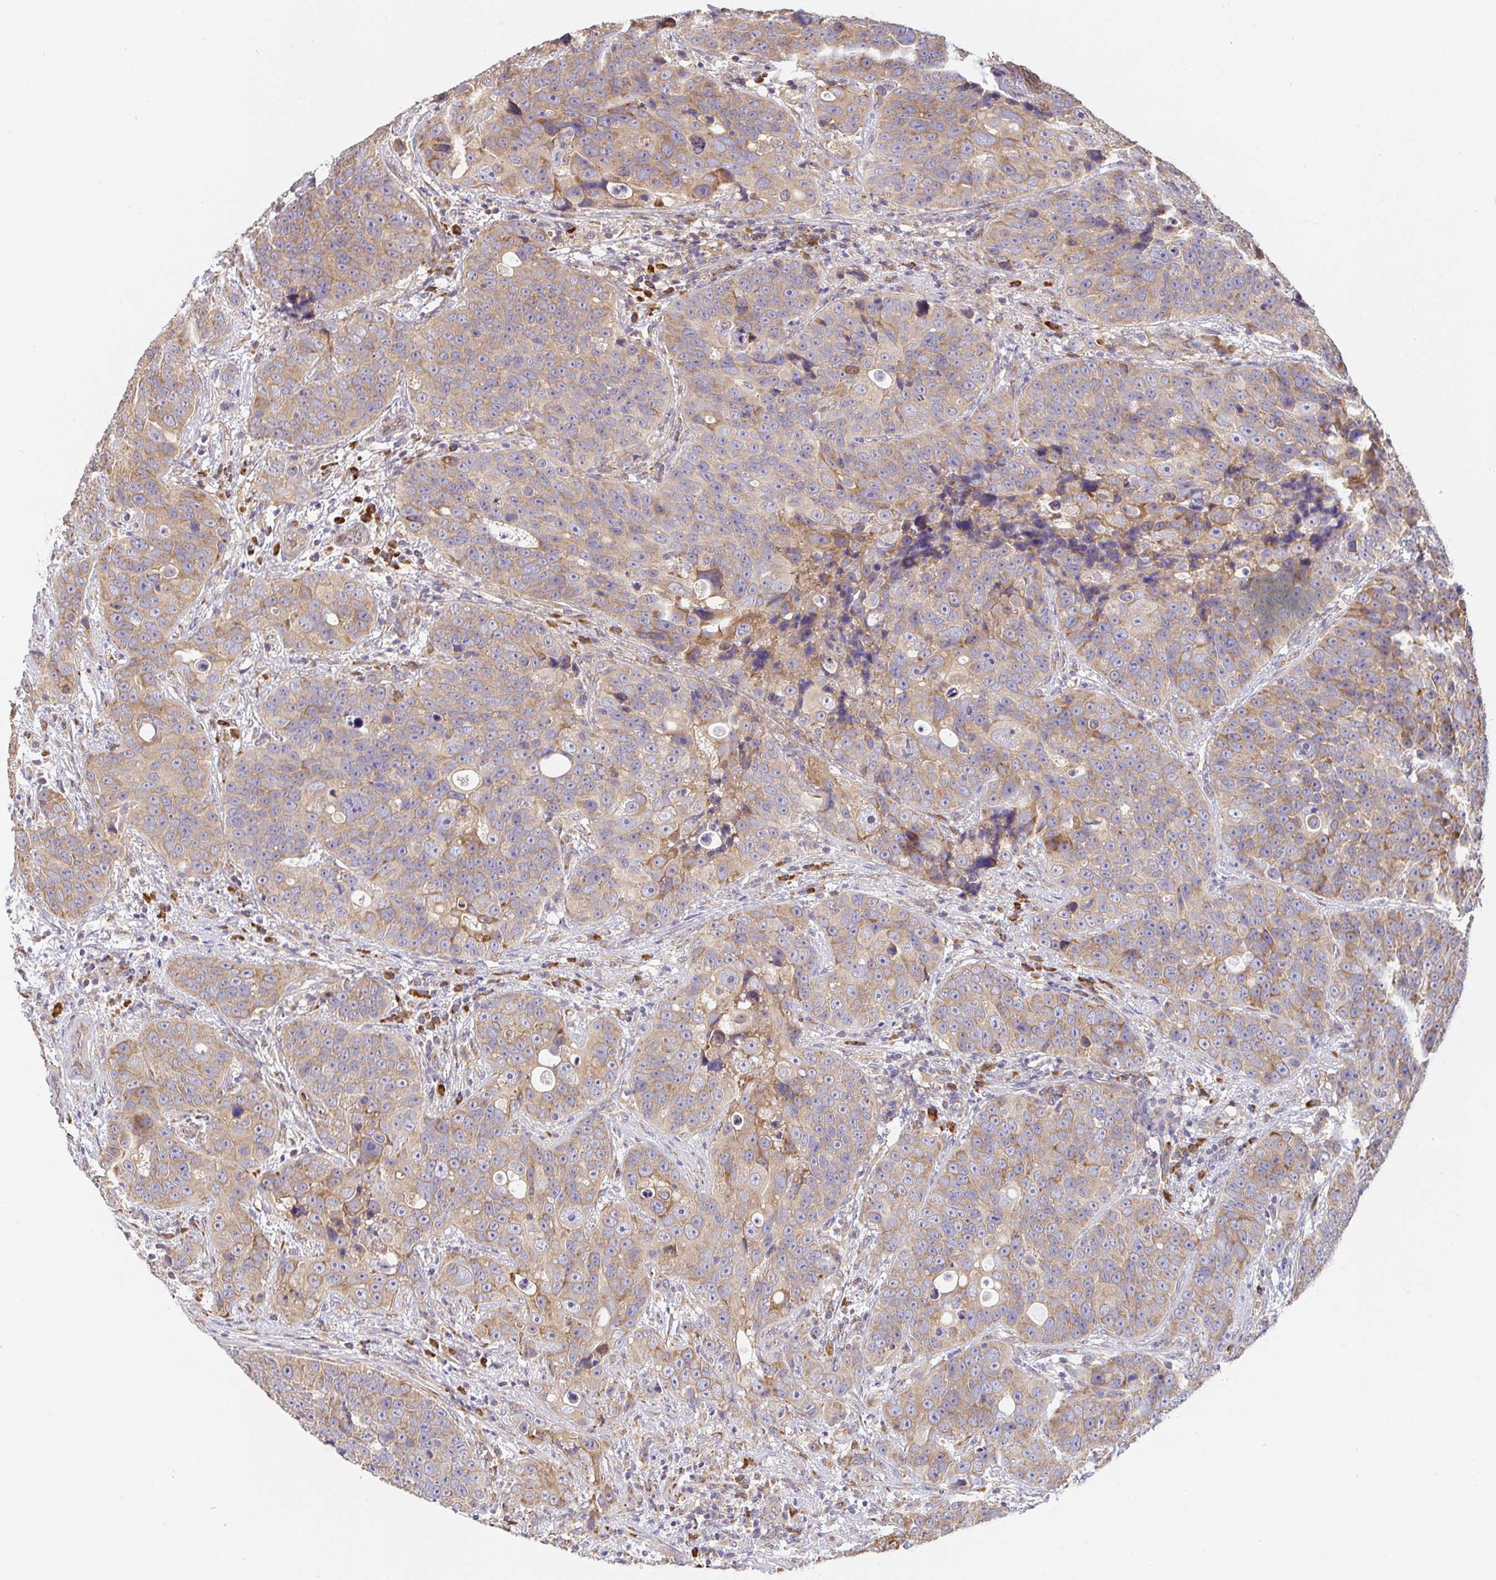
{"staining": {"intensity": "weak", "quantity": ">75%", "location": "cytoplasmic/membranous"}, "tissue": "urothelial cancer", "cell_type": "Tumor cells", "image_type": "cancer", "snomed": [{"axis": "morphology", "description": "Urothelial carcinoma, NOS"}, {"axis": "topography", "description": "Urinary bladder"}], "caption": "Urothelial cancer stained with IHC displays weak cytoplasmic/membranous staining in approximately >75% of tumor cells. (Brightfield microscopy of DAB IHC at high magnification).", "gene": "PDPK1", "patient": {"sex": "male", "age": 52}}